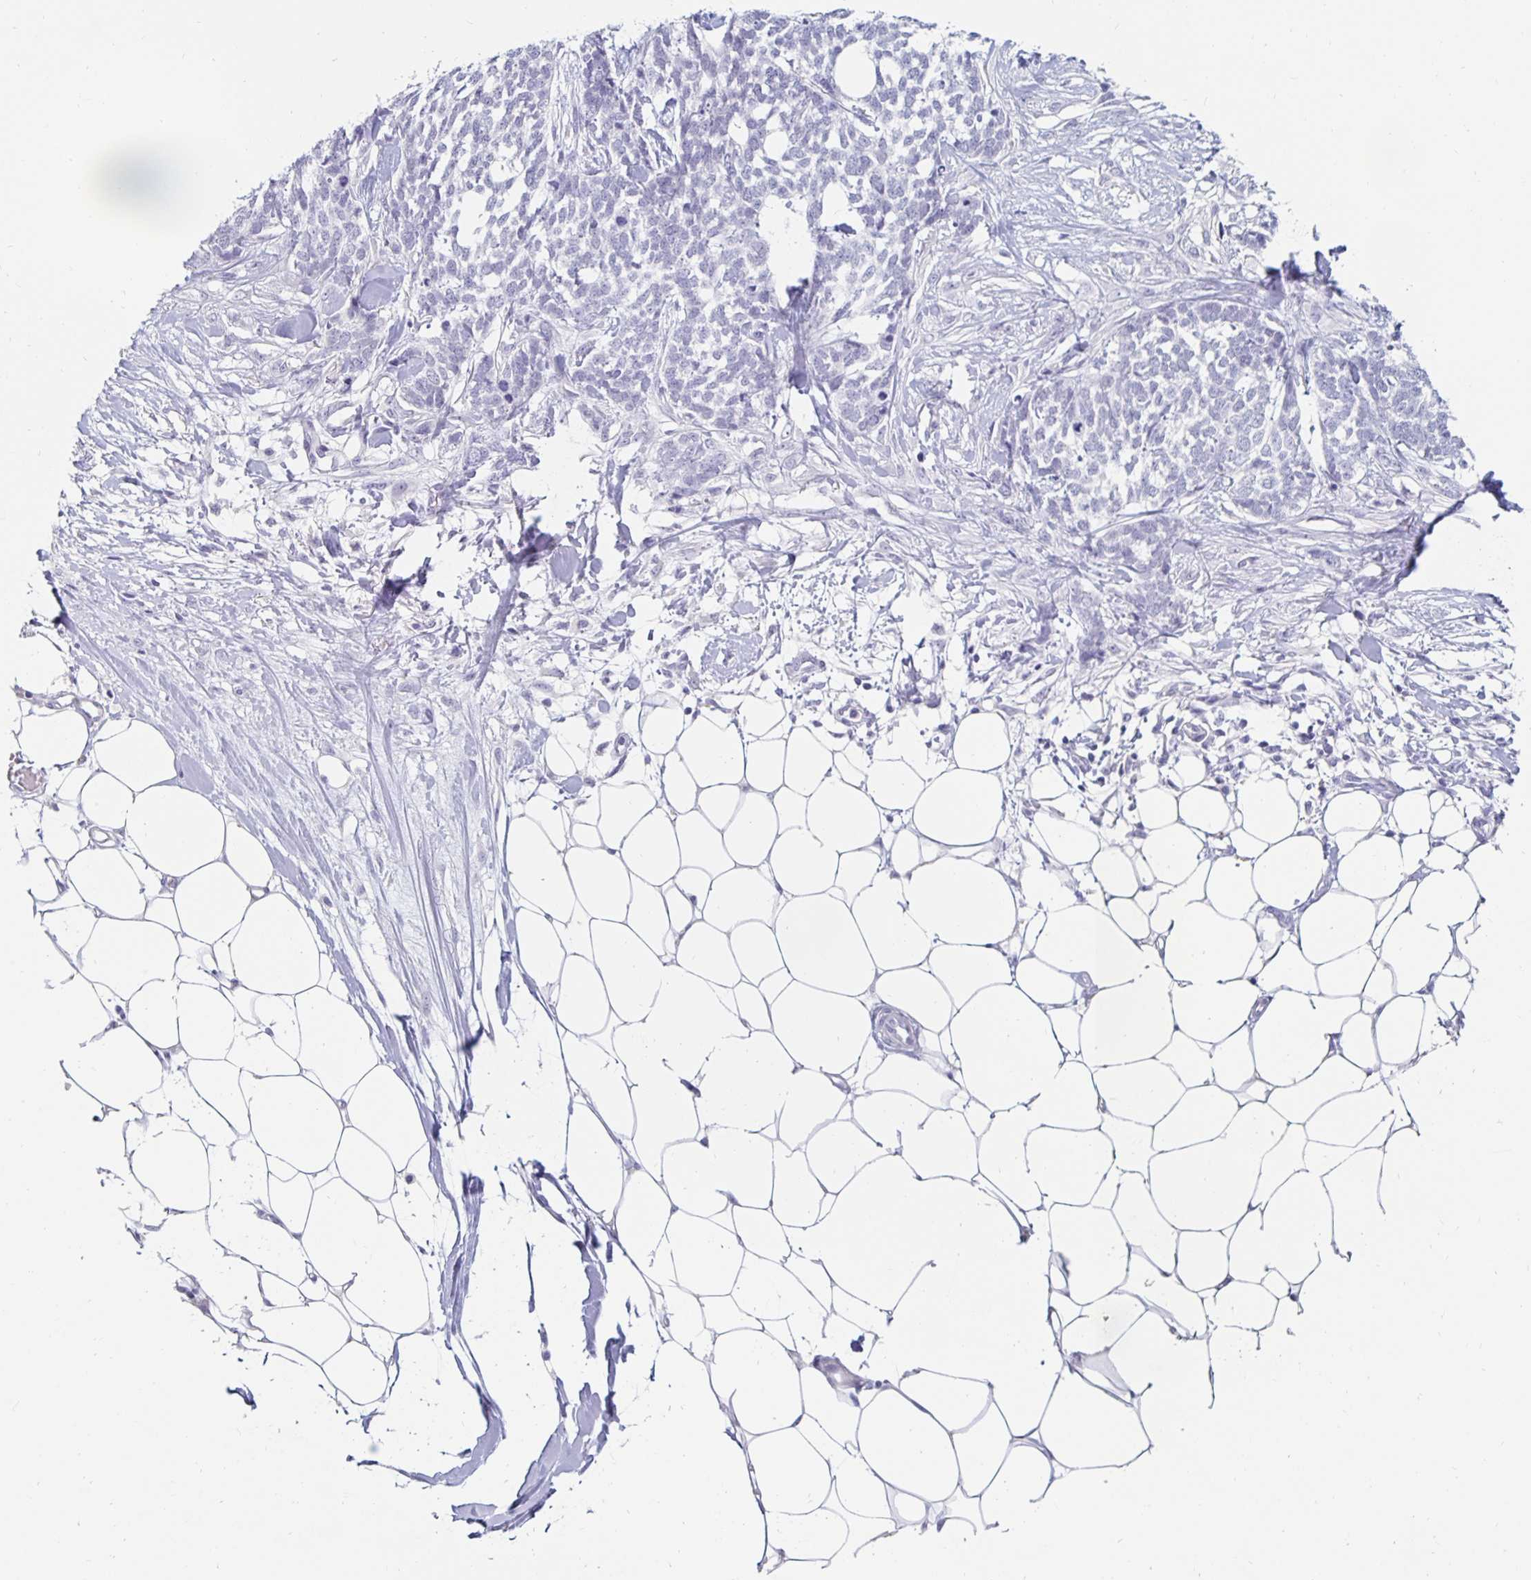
{"staining": {"intensity": "negative", "quantity": "none", "location": "none"}, "tissue": "skin cancer", "cell_type": "Tumor cells", "image_type": "cancer", "snomed": [{"axis": "morphology", "description": "Basal cell carcinoma"}, {"axis": "topography", "description": "Skin"}], "caption": "This photomicrograph is of skin cancer stained with immunohistochemistry to label a protein in brown with the nuclei are counter-stained blue. There is no staining in tumor cells. (DAB IHC with hematoxylin counter stain).", "gene": "KCNQ2", "patient": {"sex": "female", "age": 59}}